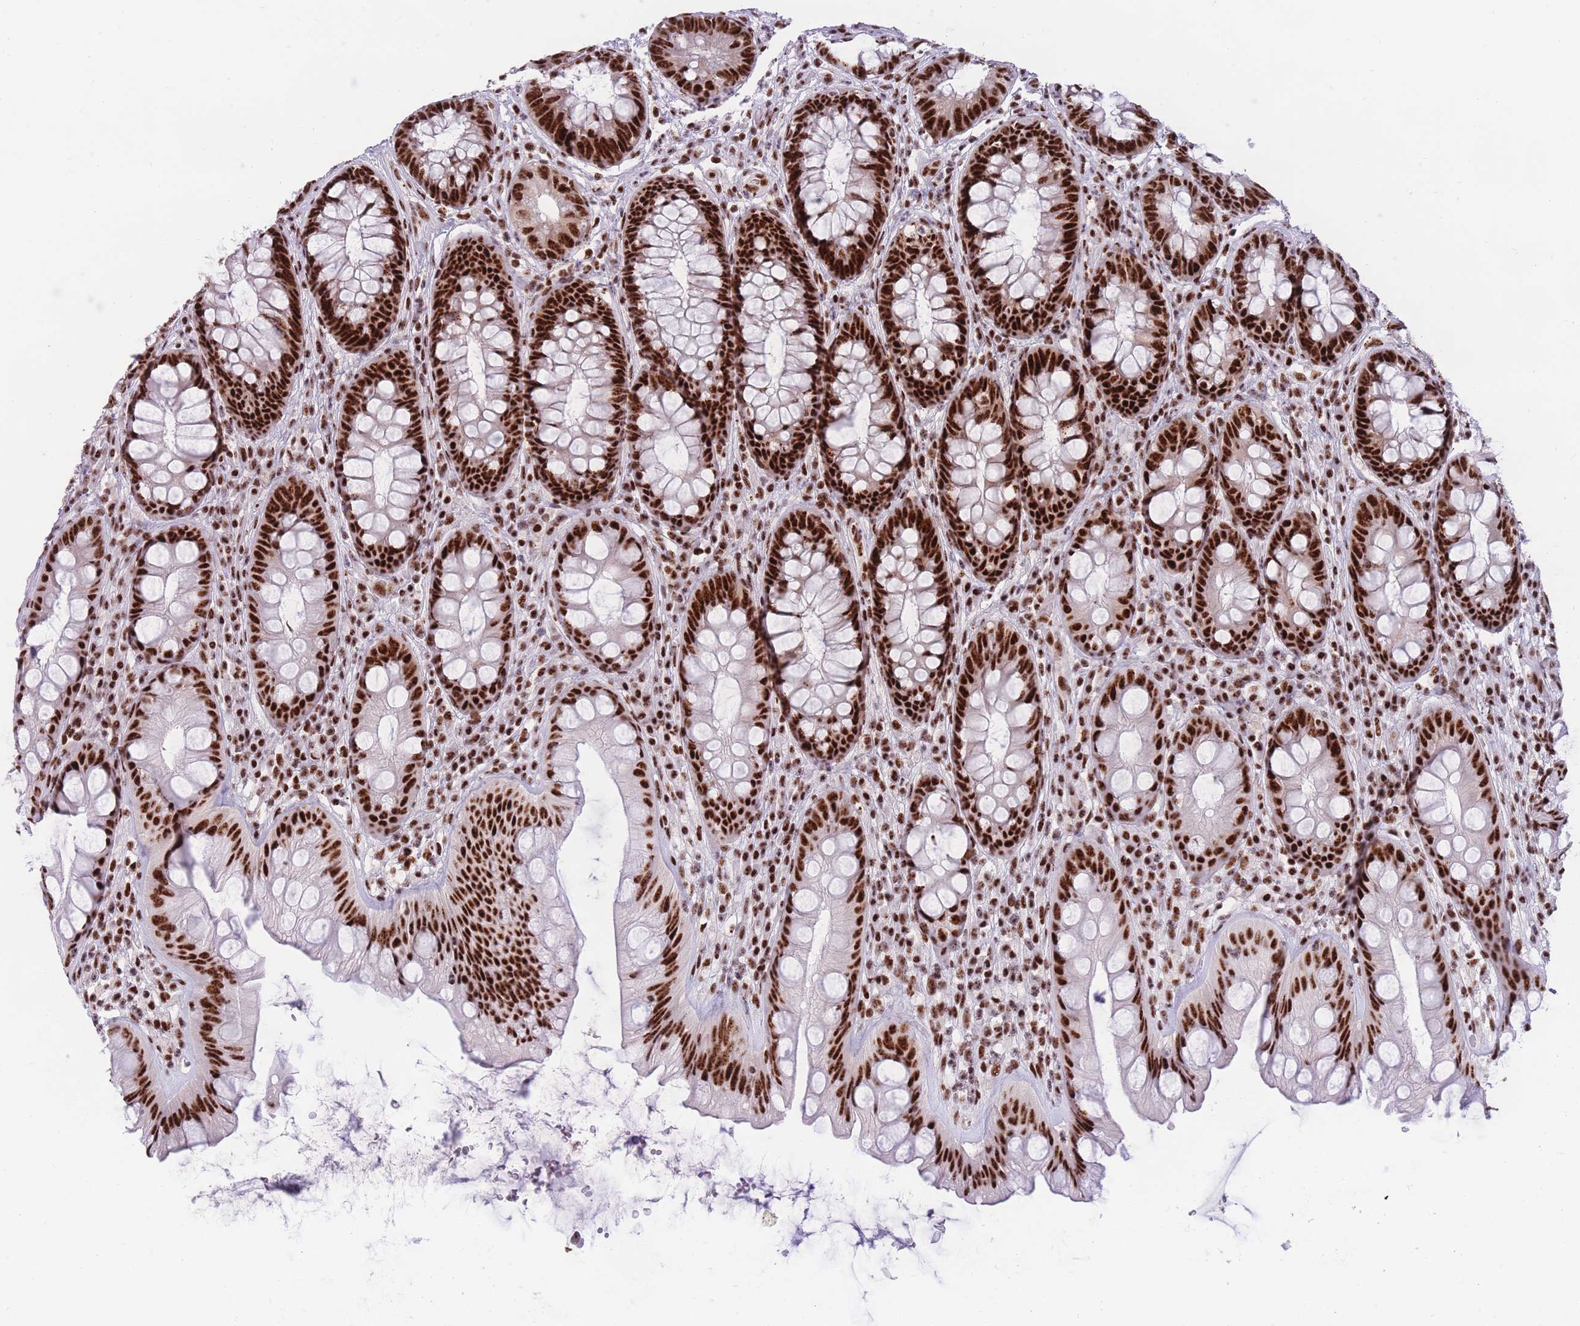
{"staining": {"intensity": "strong", "quantity": ">75%", "location": "nuclear"}, "tissue": "rectum", "cell_type": "Glandular cells", "image_type": "normal", "snomed": [{"axis": "morphology", "description": "Normal tissue, NOS"}, {"axis": "topography", "description": "Rectum"}], "caption": "Protein staining of unremarkable rectum displays strong nuclear expression in about >75% of glandular cells.", "gene": "TMEM35B", "patient": {"sex": "male", "age": 74}}